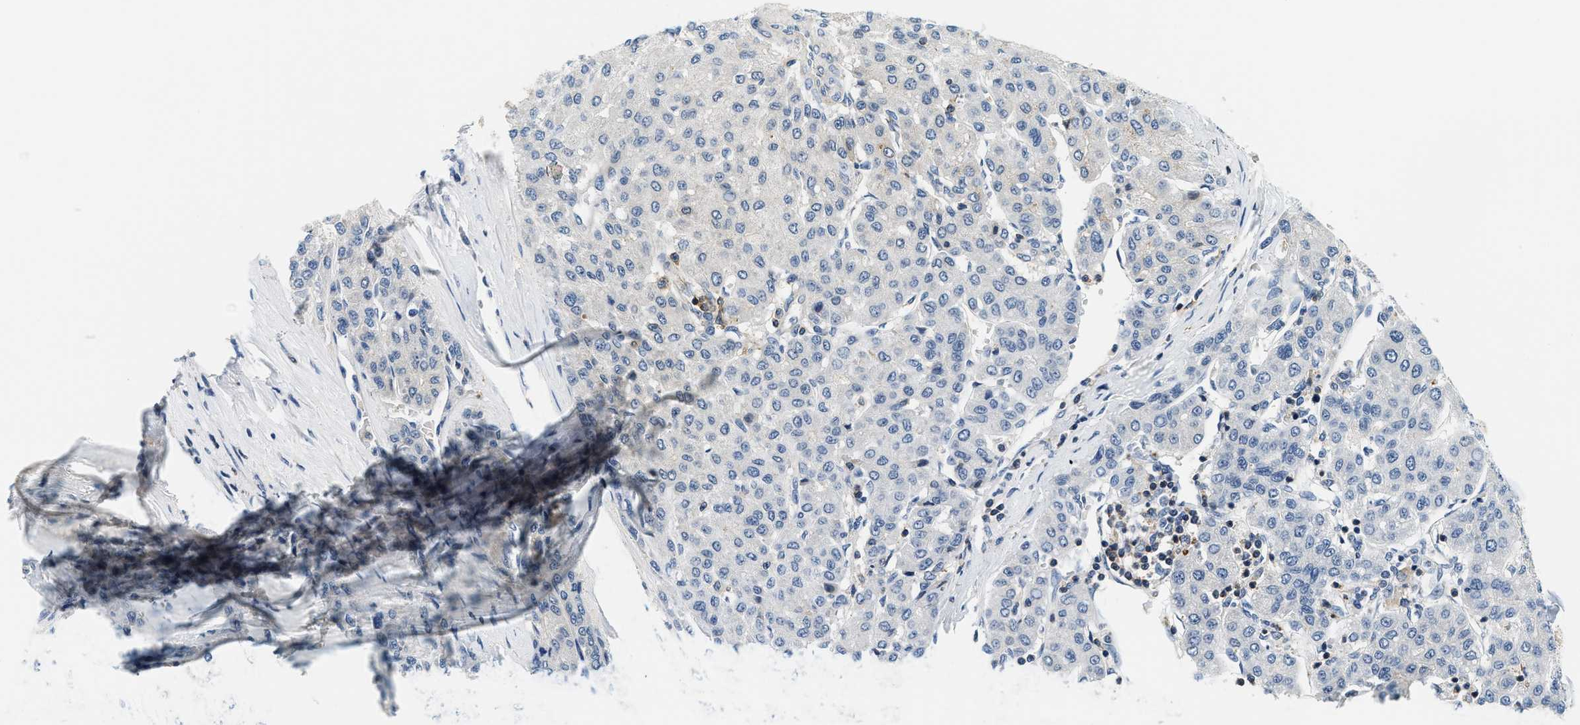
{"staining": {"intensity": "negative", "quantity": "none", "location": "none"}, "tissue": "liver cancer", "cell_type": "Tumor cells", "image_type": "cancer", "snomed": [{"axis": "morphology", "description": "Carcinoma, Hepatocellular, NOS"}, {"axis": "topography", "description": "Liver"}], "caption": "This is a image of immunohistochemistry staining of hepatocellular carcinoma (liver), which shows no expression in tumor cells.", "gene": "SAMD9", "patient": {"sex": "male", "age": 65}}